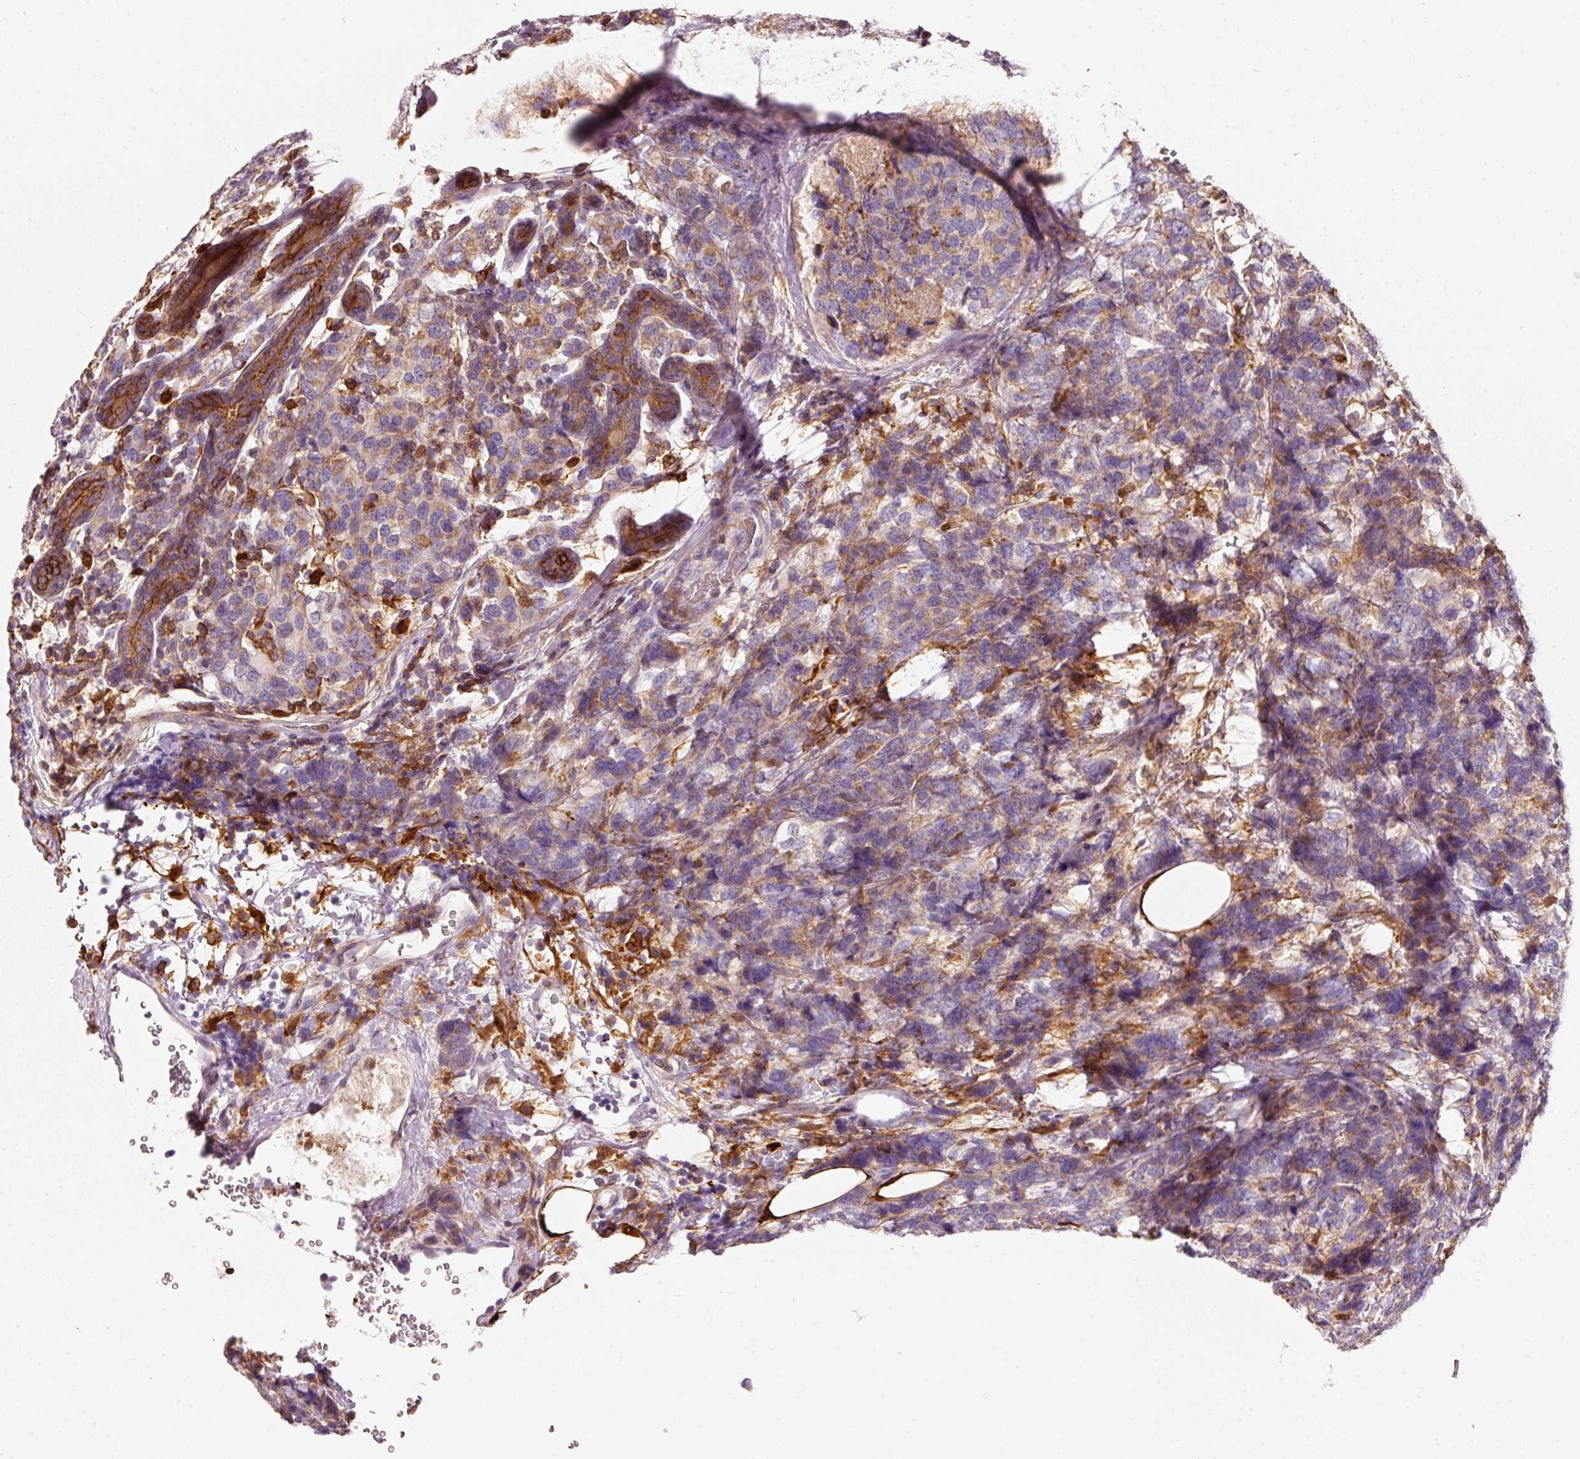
{"staining": {"intensity": "weak", "quantity": "25%-75%", "location": "cytoplasmic/membranous"}, "tissue": "breast cancer", "cell_type": "Tumor cells", "image_type": "cancer", "snomed": [{"axis": "morphology", "description": "Lobular carcinoma"}, {"axis": "topography", "description": "Breast"}], "caption": "A low amount of weak cytoplasmic/membranous expression is appreciated in approximately 25%-75% of tumor cells in breast cancer tissue. The protein is shown in brown color, while the nuclei are stained blue.", "gene": "IQGAP2", "patient": {"sex": "female", "age": 59}}